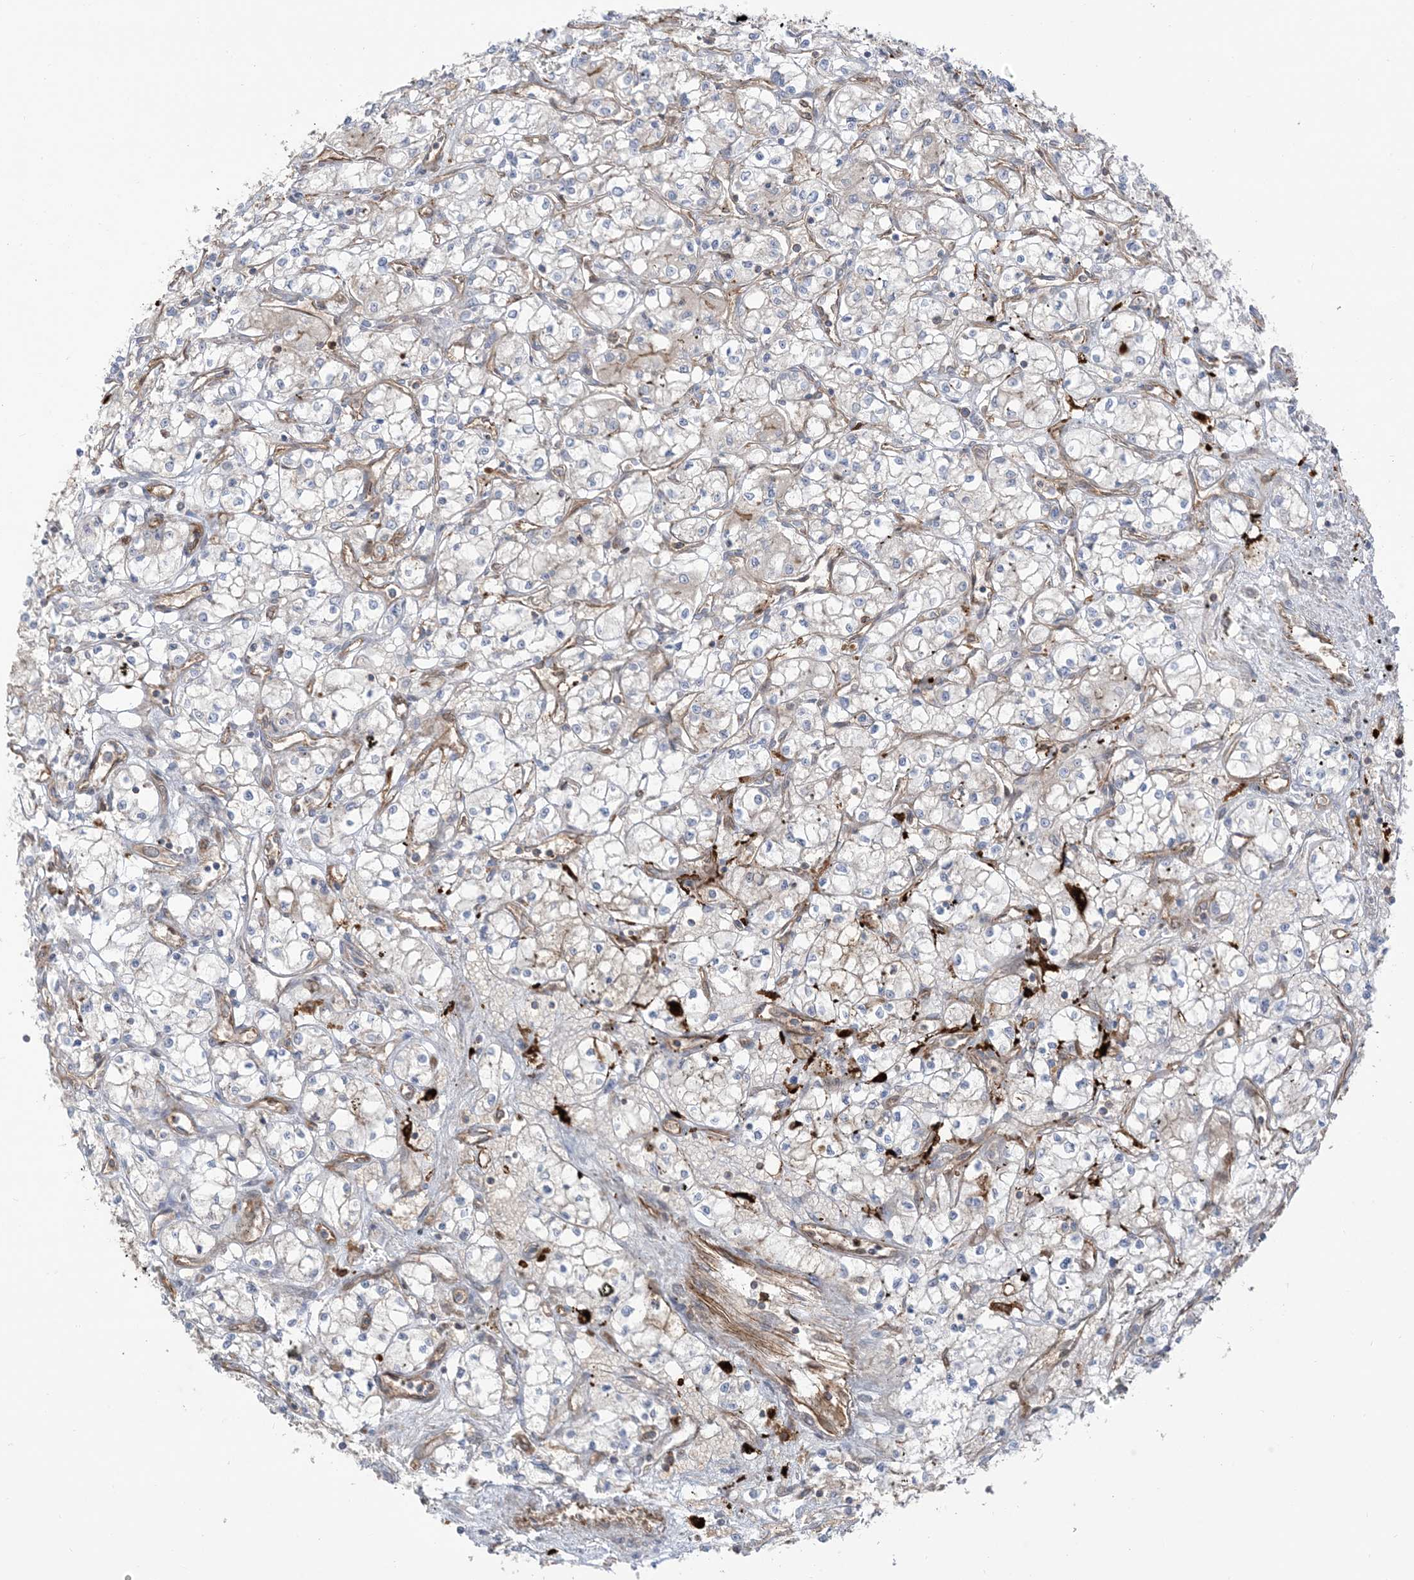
{"staining": {"intensity": "negative", "quantity": "none", "location": "none"}, "tissue": "renal cancer", "cell_type": "Tumor cells", "image_type": "cancer", "snomed": [{"axis": "morphology", "description": "Adenocarcinoma, NOS"}, {"axis": "topography", "description": "Kidney"}], "caption": "Immunohistochemistry of renal cancer (adenocarcinoma) shows no positivity in tumor cells.", "gene": "ICMT", "patient": {"sex": "male", "age": 59}}